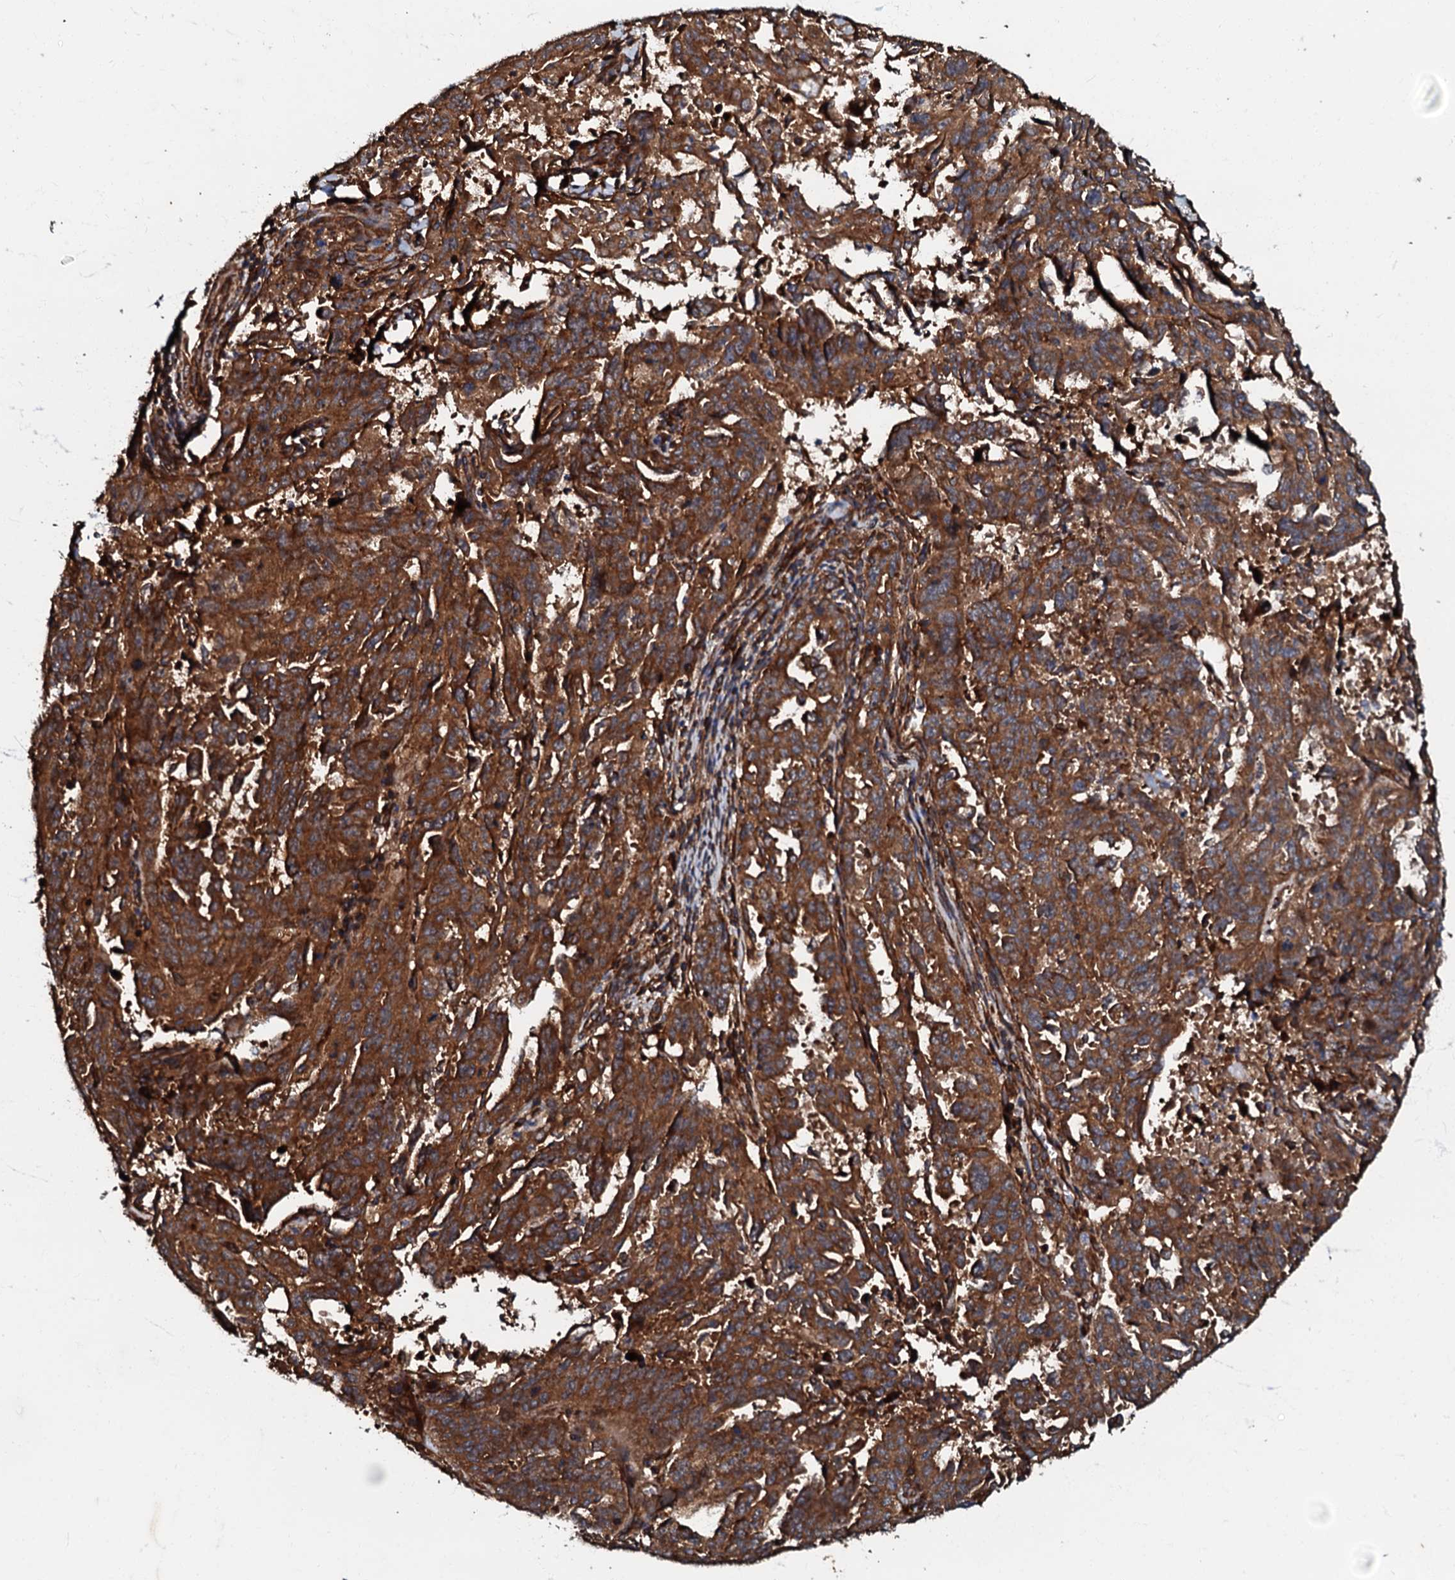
{"staining": {"intensity": "strong", "quantity": ">75%", "location": "cytoplasmic/membranous"}, "tissue": "endometrial cancer", "cell_type": "Tumor cells", "image_type": "cancer", "snomed": [{"axis": "morphology", "description": "Adenocarcinoma, NOS"}, {"axis": "topography", "description": "Endometrium"}], "caption": "Tumor cells show strong cytoplasmic/membranous staining in approximately >75% of cells in endometrial adenocarcinoma.", "gene": "BLOC1S6", "patient": {"sex": "female", "age": 65}}